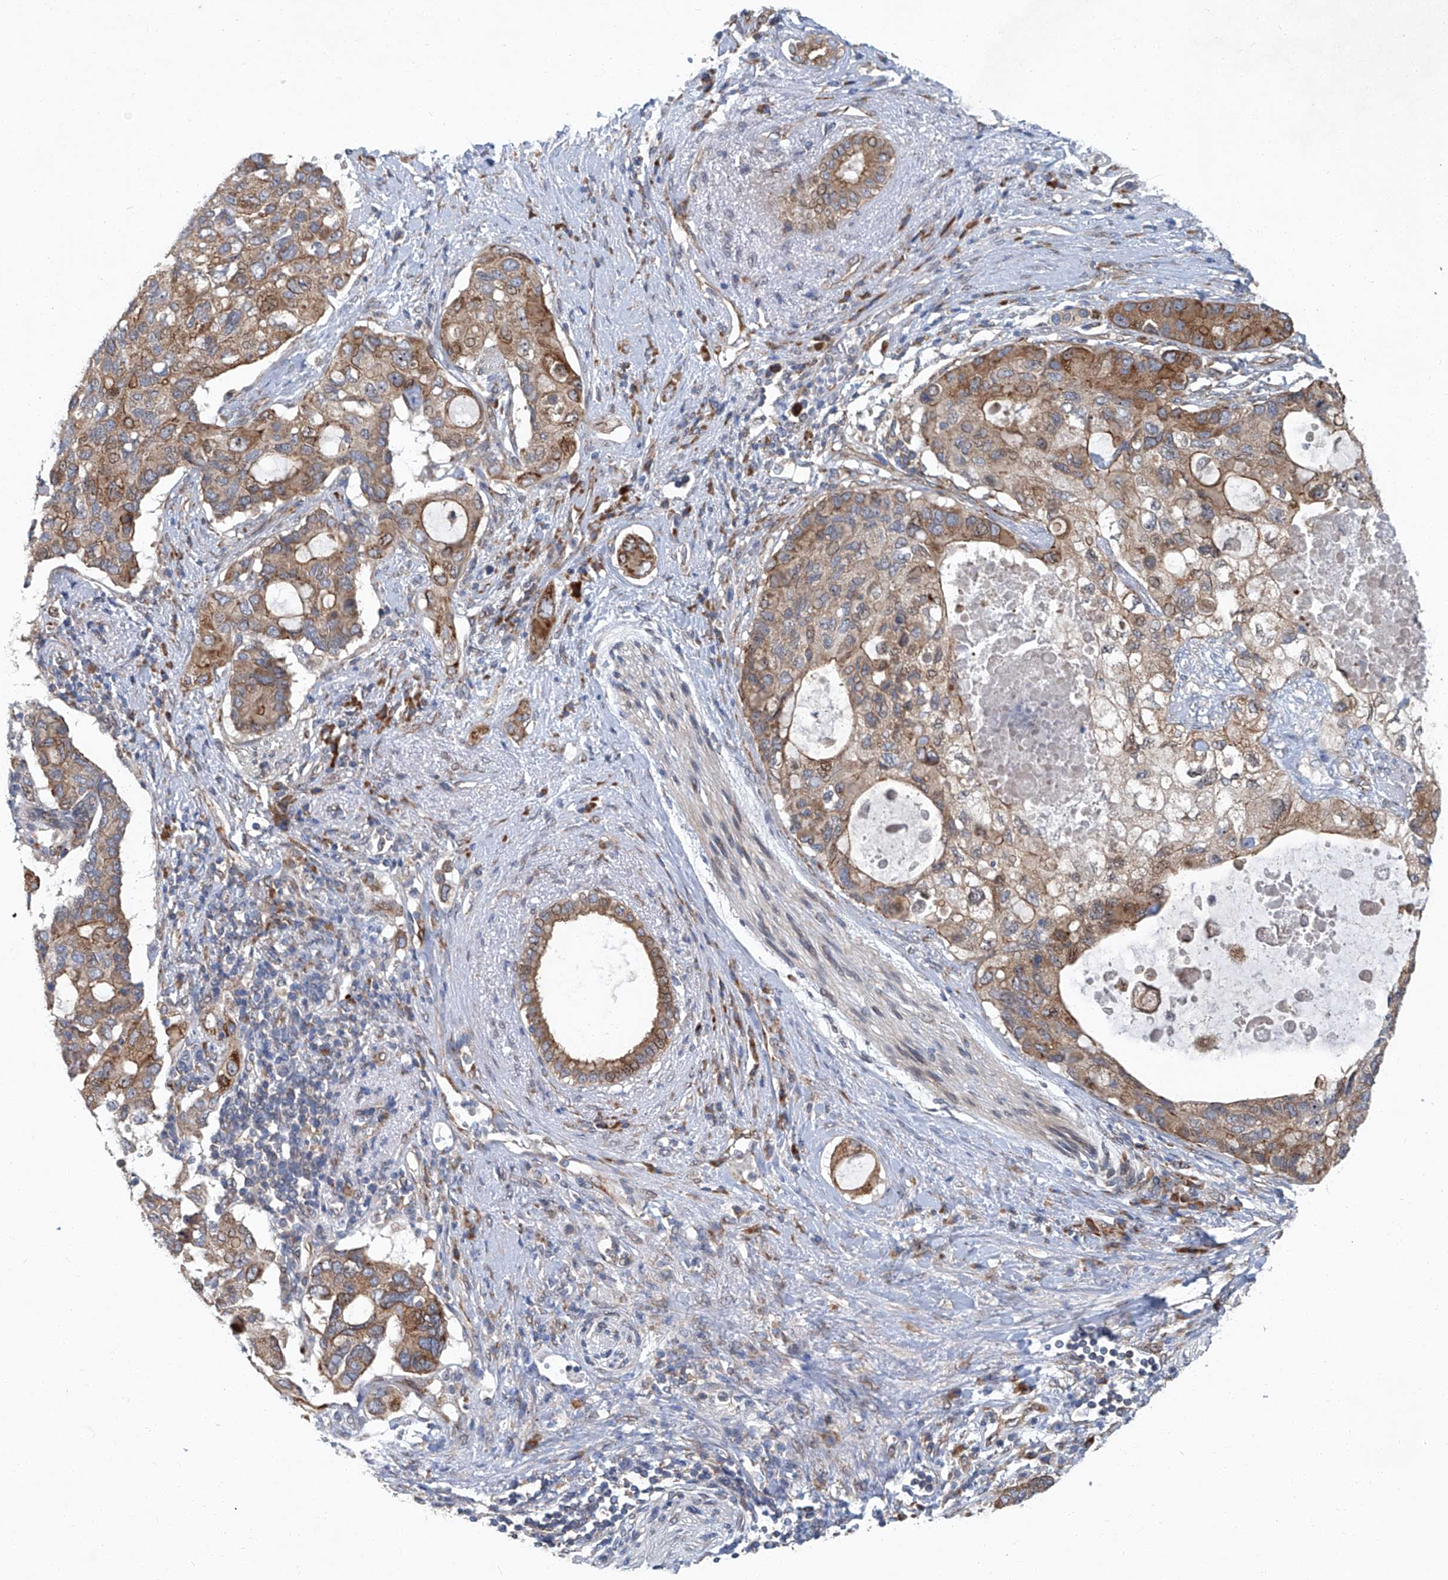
{"staining": {"intensity": "moderate", "quantity": "25%-75%", "location": "cytoplasmic/membranous"}, "tissue": "pancreatic cancer", "cell_type": "Tumor cells", "image_type": "cancer", "snomed": [{"axis": "morphology", "description": "Adenocarcinoma, NOS"}, {"axis": "topography", "description": "Pancreas"}], "caption": "Immunohistochemical staining of pancreatic adenocarcinoma reveals medium levels of moderate cytoplasmic/membranous protein positivity in about 25%-75% of tumor cells. The staining was performed using DAB (3,3'-diaminobenzidine) to visualize the protein expression in brown, while the nuclei were stained in blue with hematoxylin (Magnification: 20x).", "gene": "GPR132", "patient": {"sex": "female", "age": 56}}